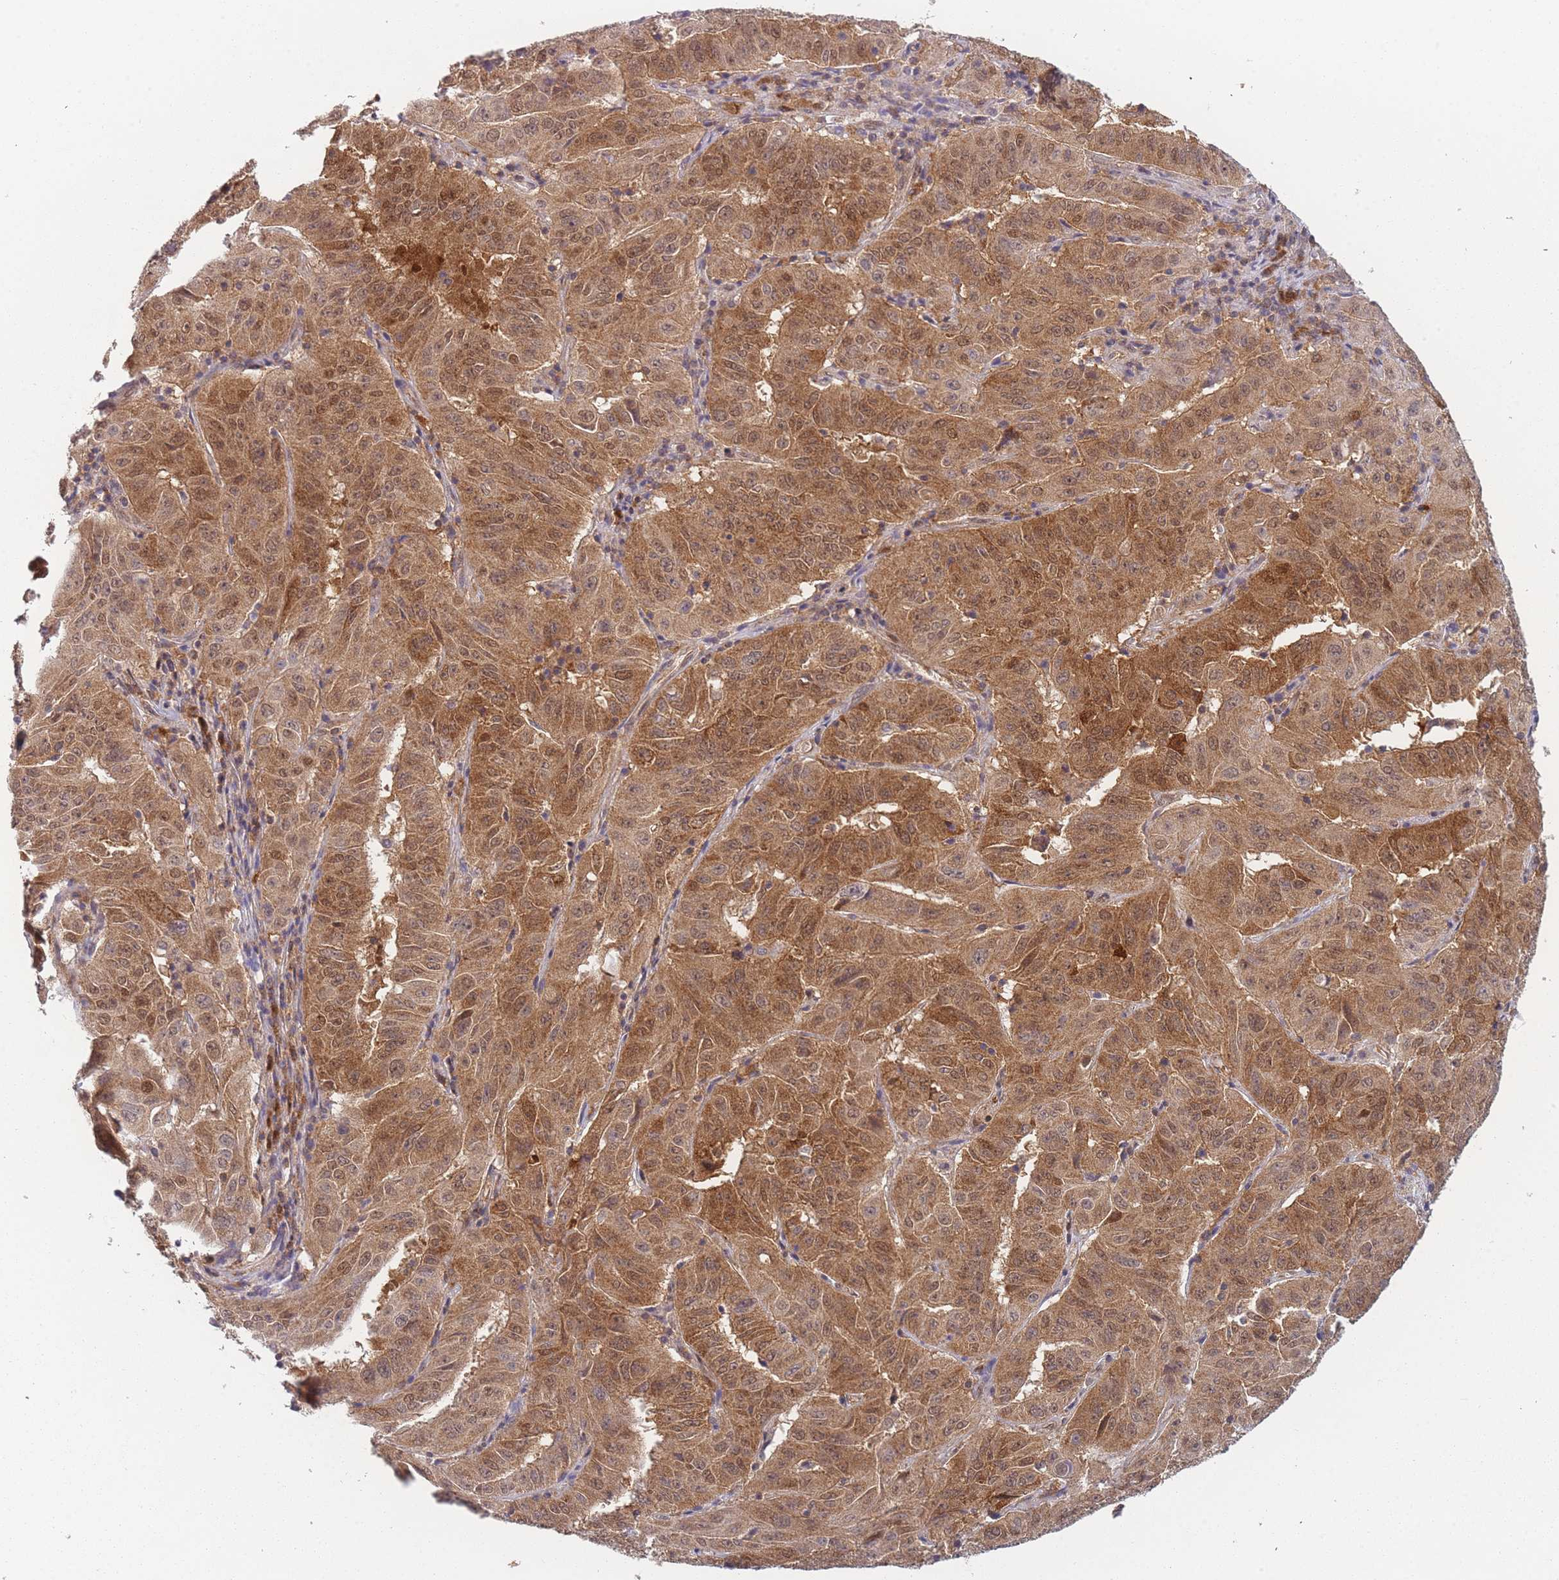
{"staining": {"intensity": "moderate", "quantity": ">75%", "location": "cytoplasmic/membranous,nuclear"}, "tissue": "pancreatic cancer", "cell_type": "Tumor cells", "image_type": "cancer", "snomed": [{"axis": "morphology", "description": "Adenocarcinoma, NOS"}, {"axis": "topography", "description": "Pancreas"}], "caption": "The histopathology image demonstrates immunohistochemical staining of adenocarcinoma (pancreatic). There is moderate cytoplasmic/membranous and nuclear staining is identified in approximately >75% of tumor cells. Using DAB (3,3'-diaminobenzidine) (brown) and hematoxylin (blue) stains, captured at high magnification using brightfield microscopy.", "gene": "MRI1", "patient": {"sex": "male", "age": 63}}